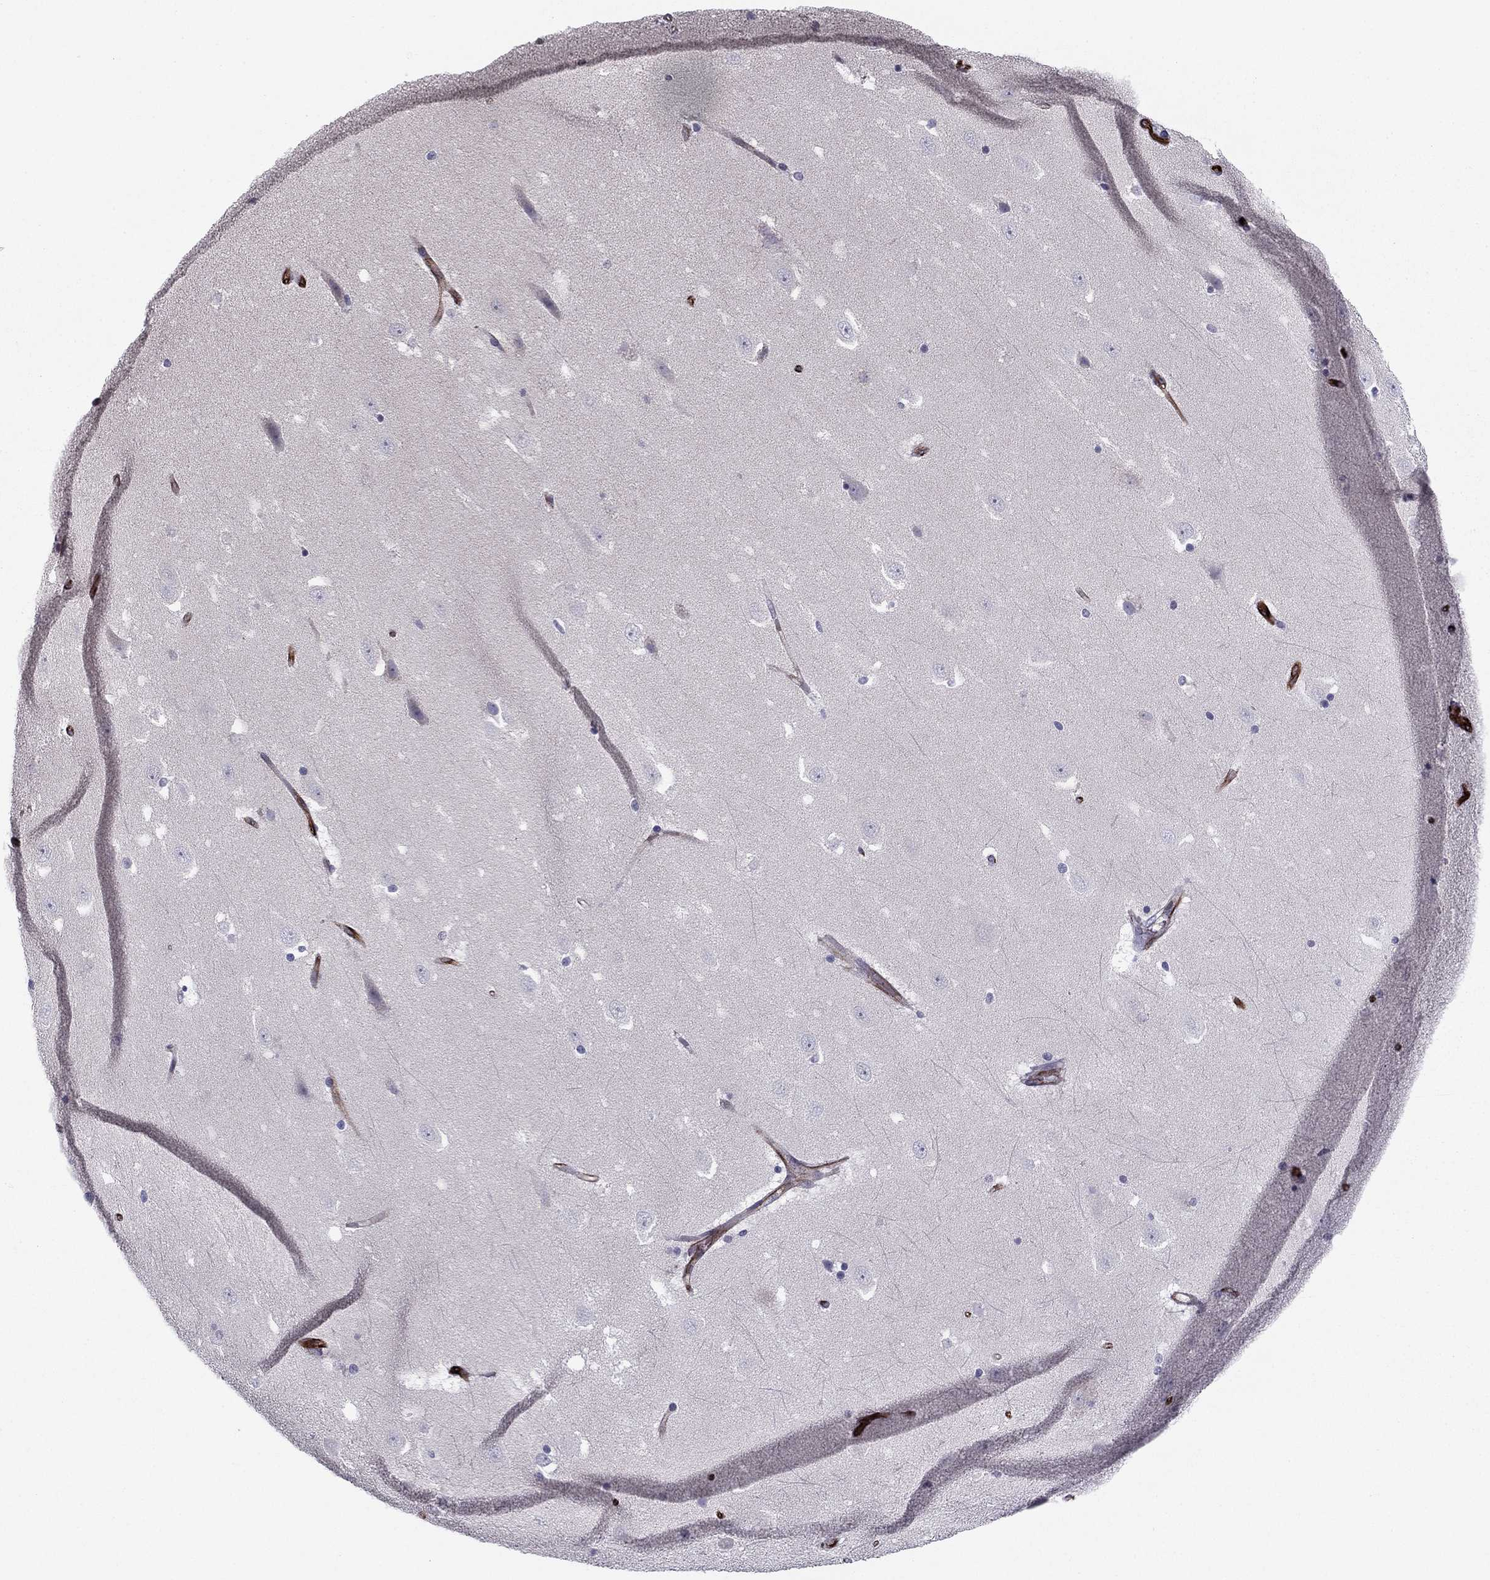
{"staining": {"intensity": "negative", "quantity": "none", "location": "none"}, "tissue": "hippocampus", "cell_type": "Glial cells", "image_type": "normal", "snomed": [{"axis": "morphology", "description": "Normal tissue, NOS"}, {"axis": "topography", "description": "Hippocampus"}], "caption": "This is an immunohistochemistry histopathology image of benign hippocampus. There is no expression in glial cells.", "gene": "ANKS4B", "patient": {"sex": "male", "age": 49}}